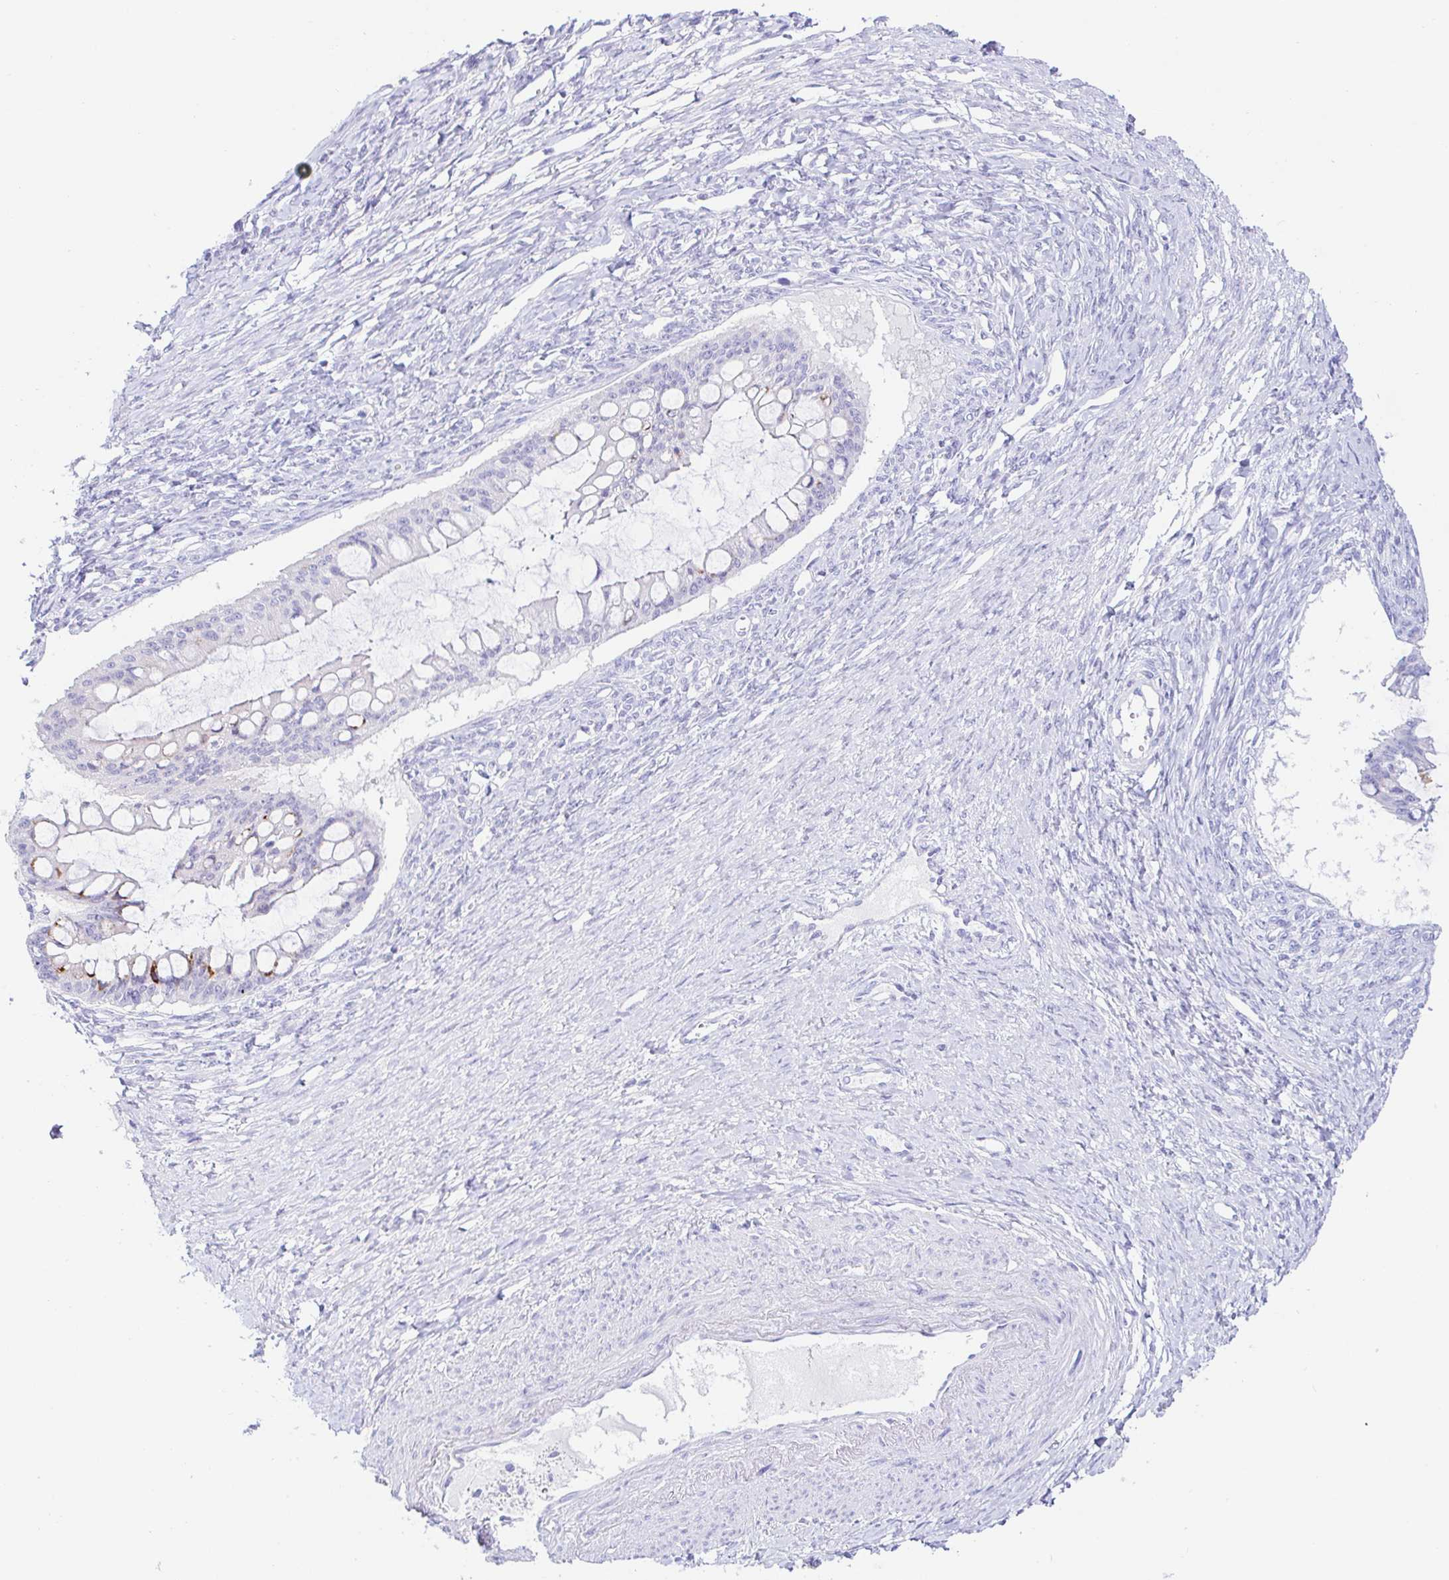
{"staining": {"intensity": "negative", "quantity": "none", "location": "none"}, "tissue": "ovarian cancer", "cell_type": "Tumor cells", "image_type": "cancer", "snomed": [{"axis": "morphology", "description": "Cystadenocarcinoma, mucinous, NOS"}, {"axis": "topography", "description": "Ovary"}], "caption": "Tumor cells are negative for brown protein staining in ovarian mucinous cystadenocarcinoma.", "gene": "PINLYP", "patient": {"sex": "female", "age": 73}}